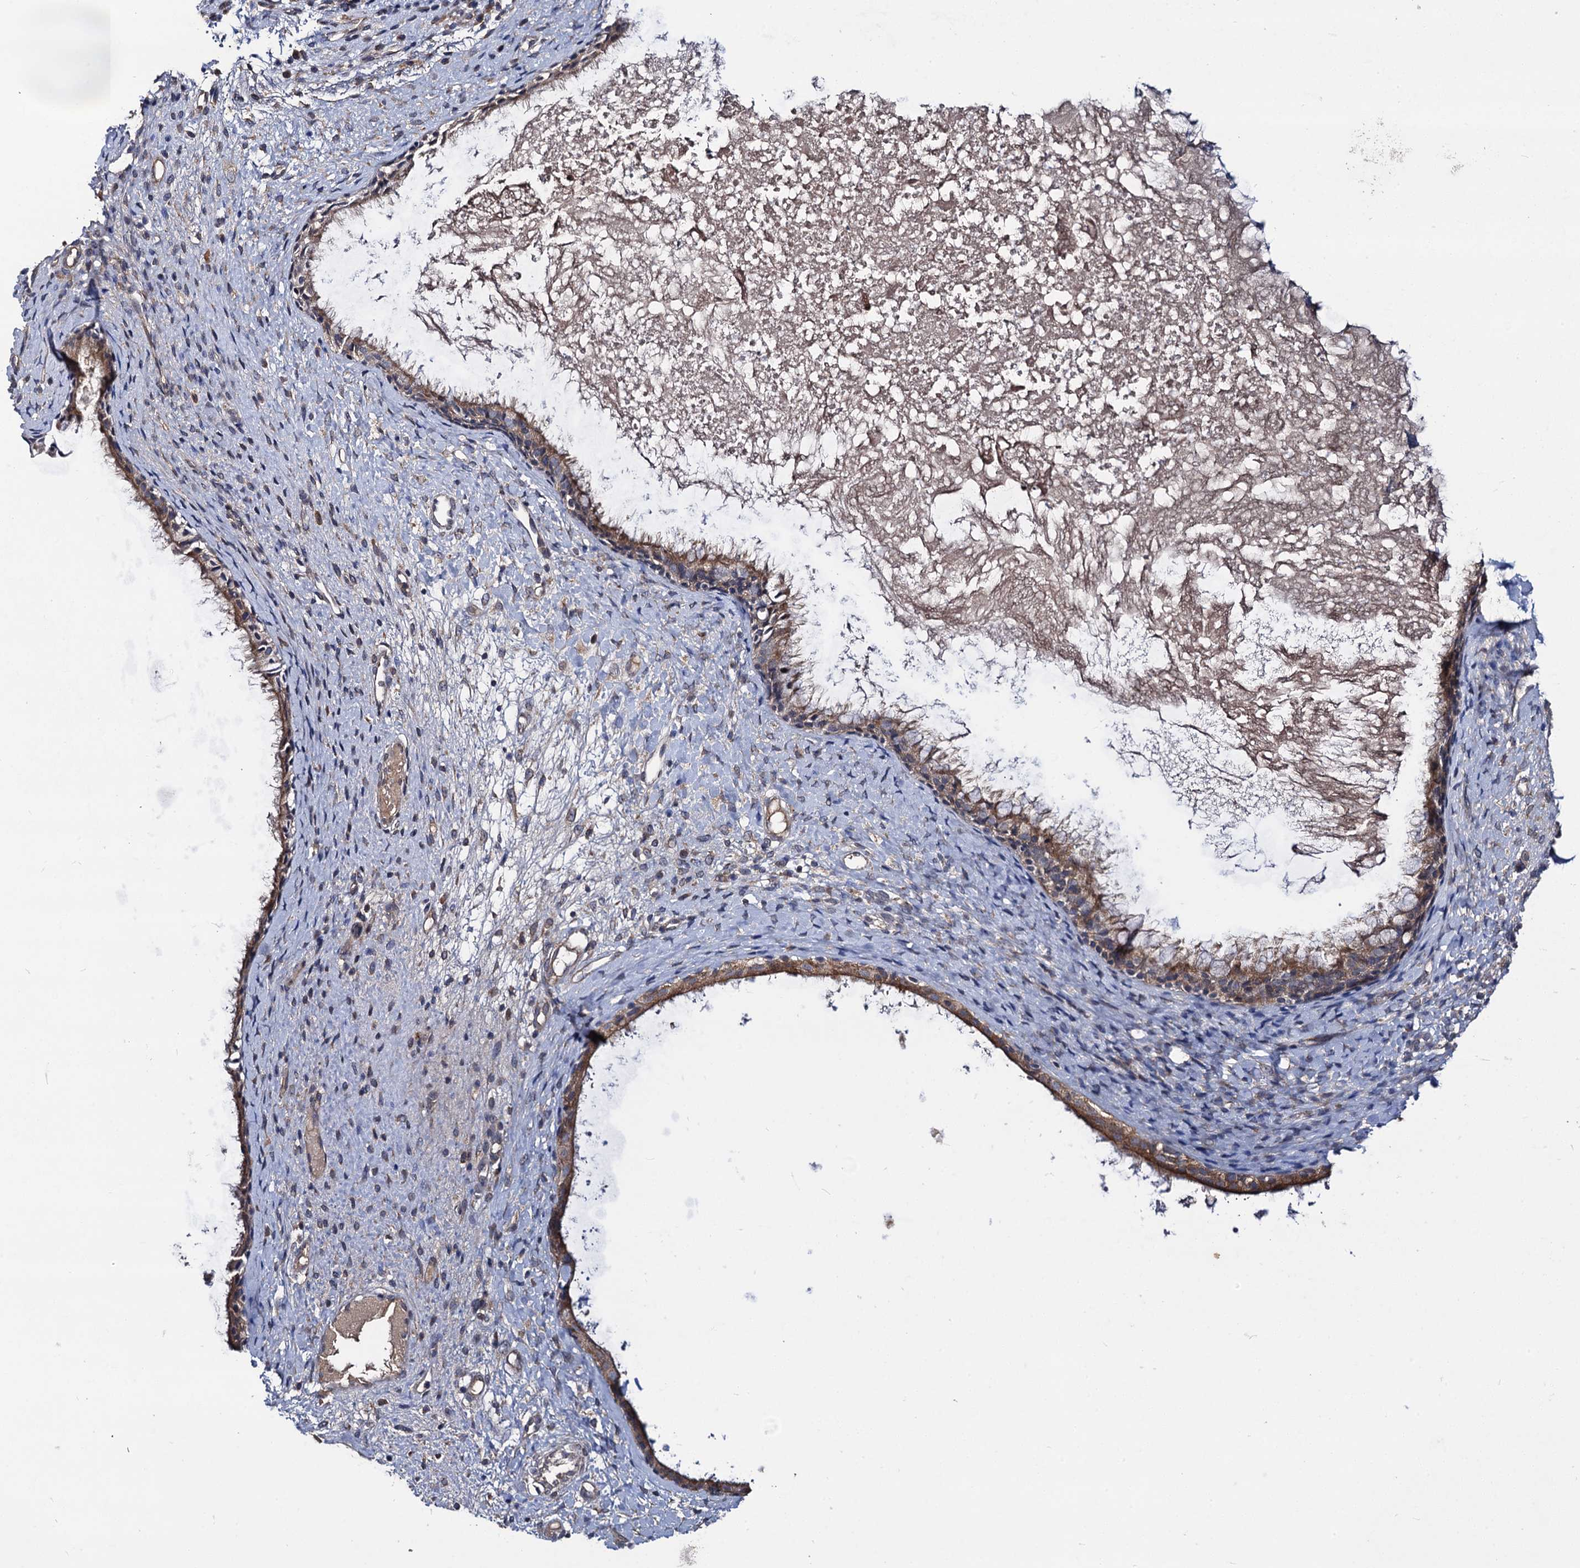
{"staining": {"intensity": "moderate", "quantity": ">75%", "location": "cytoplasmic/membranous"}, "tissue": "nasopharynx", "cell_type": "Respiratory epithelial cells", "image_type": "normal", "snomed": [{"axis": "morphology", "description": "Normal tissue, NOS"}, {"axis": "topography", "description": "Nasopharynx"}], "caption": "Immunohistochemistry (IHC) photomicrograph of normal human nasopharynx stained for a protein (brown), which reveals medium levels of moderate cytoplasmic/membranous expression in approximately >75% of respiratory epithelial cells.", "gene": "VPS37D", "patient": {"sex": "male", "age": 22}}